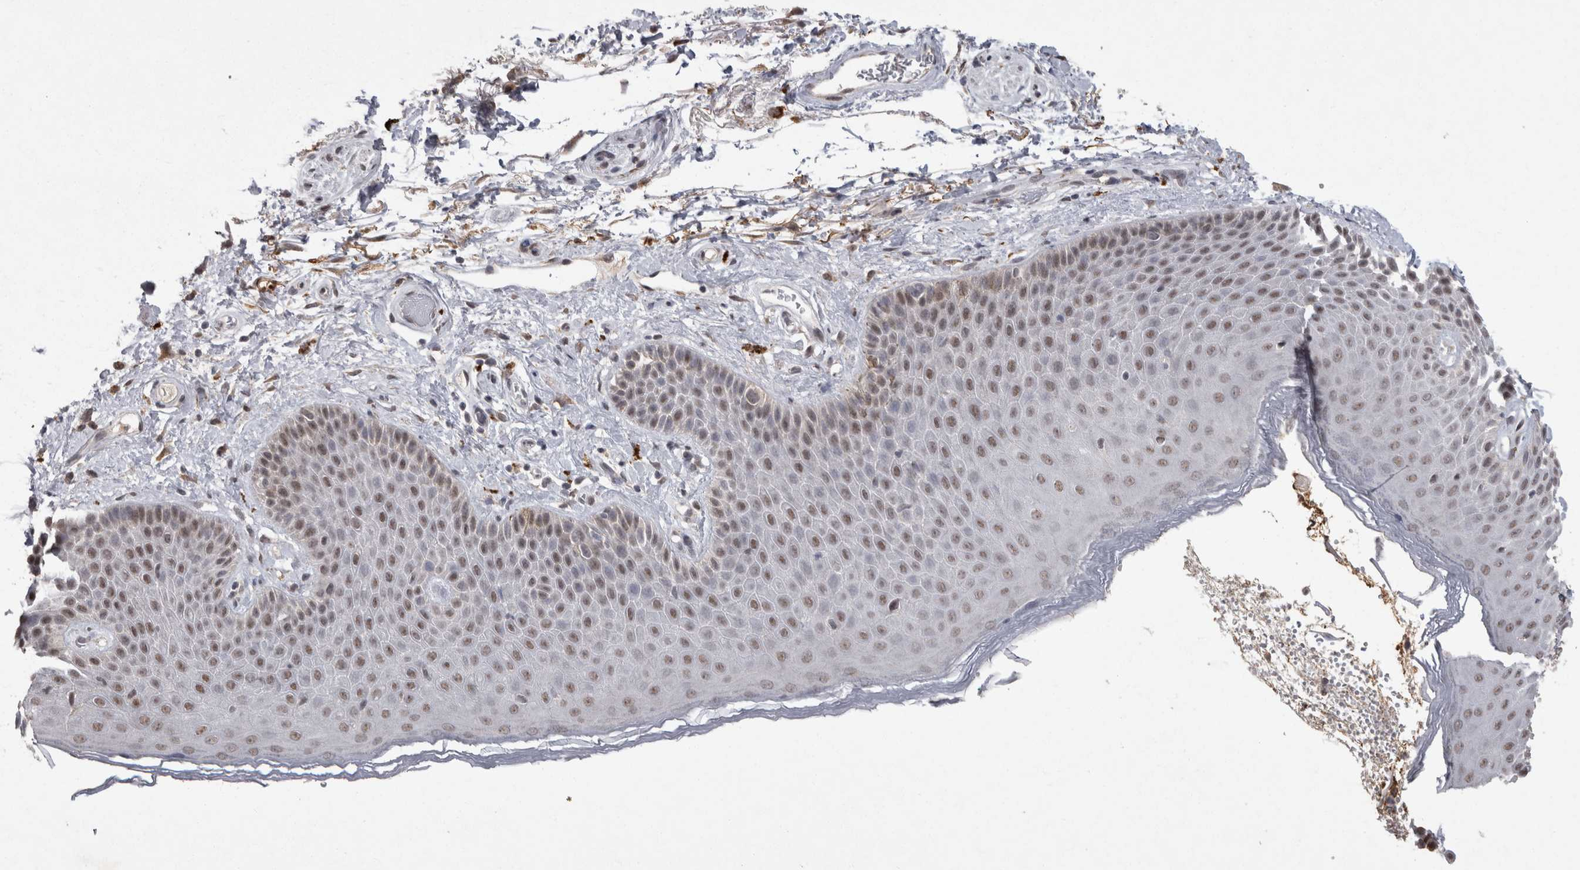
{"staining": {"intensity": "weak", "quantity": "25%-75%", "location": "nuclear"}, "tissue": "skin", "cell_type": "Epidermal cells", "image_type": "normal", "snomed": [{"axis": "morphology", "description": "Normal tissue, NOS"}, {"axis": "topography", "description": "Anal"}], "caption": "Weak nuclear positivity is appreciated in approximately 25%-75% of epidermal cells in normal skin.", "gene": "MEP1A", "patient": {"sex": "male", "age": 74}}